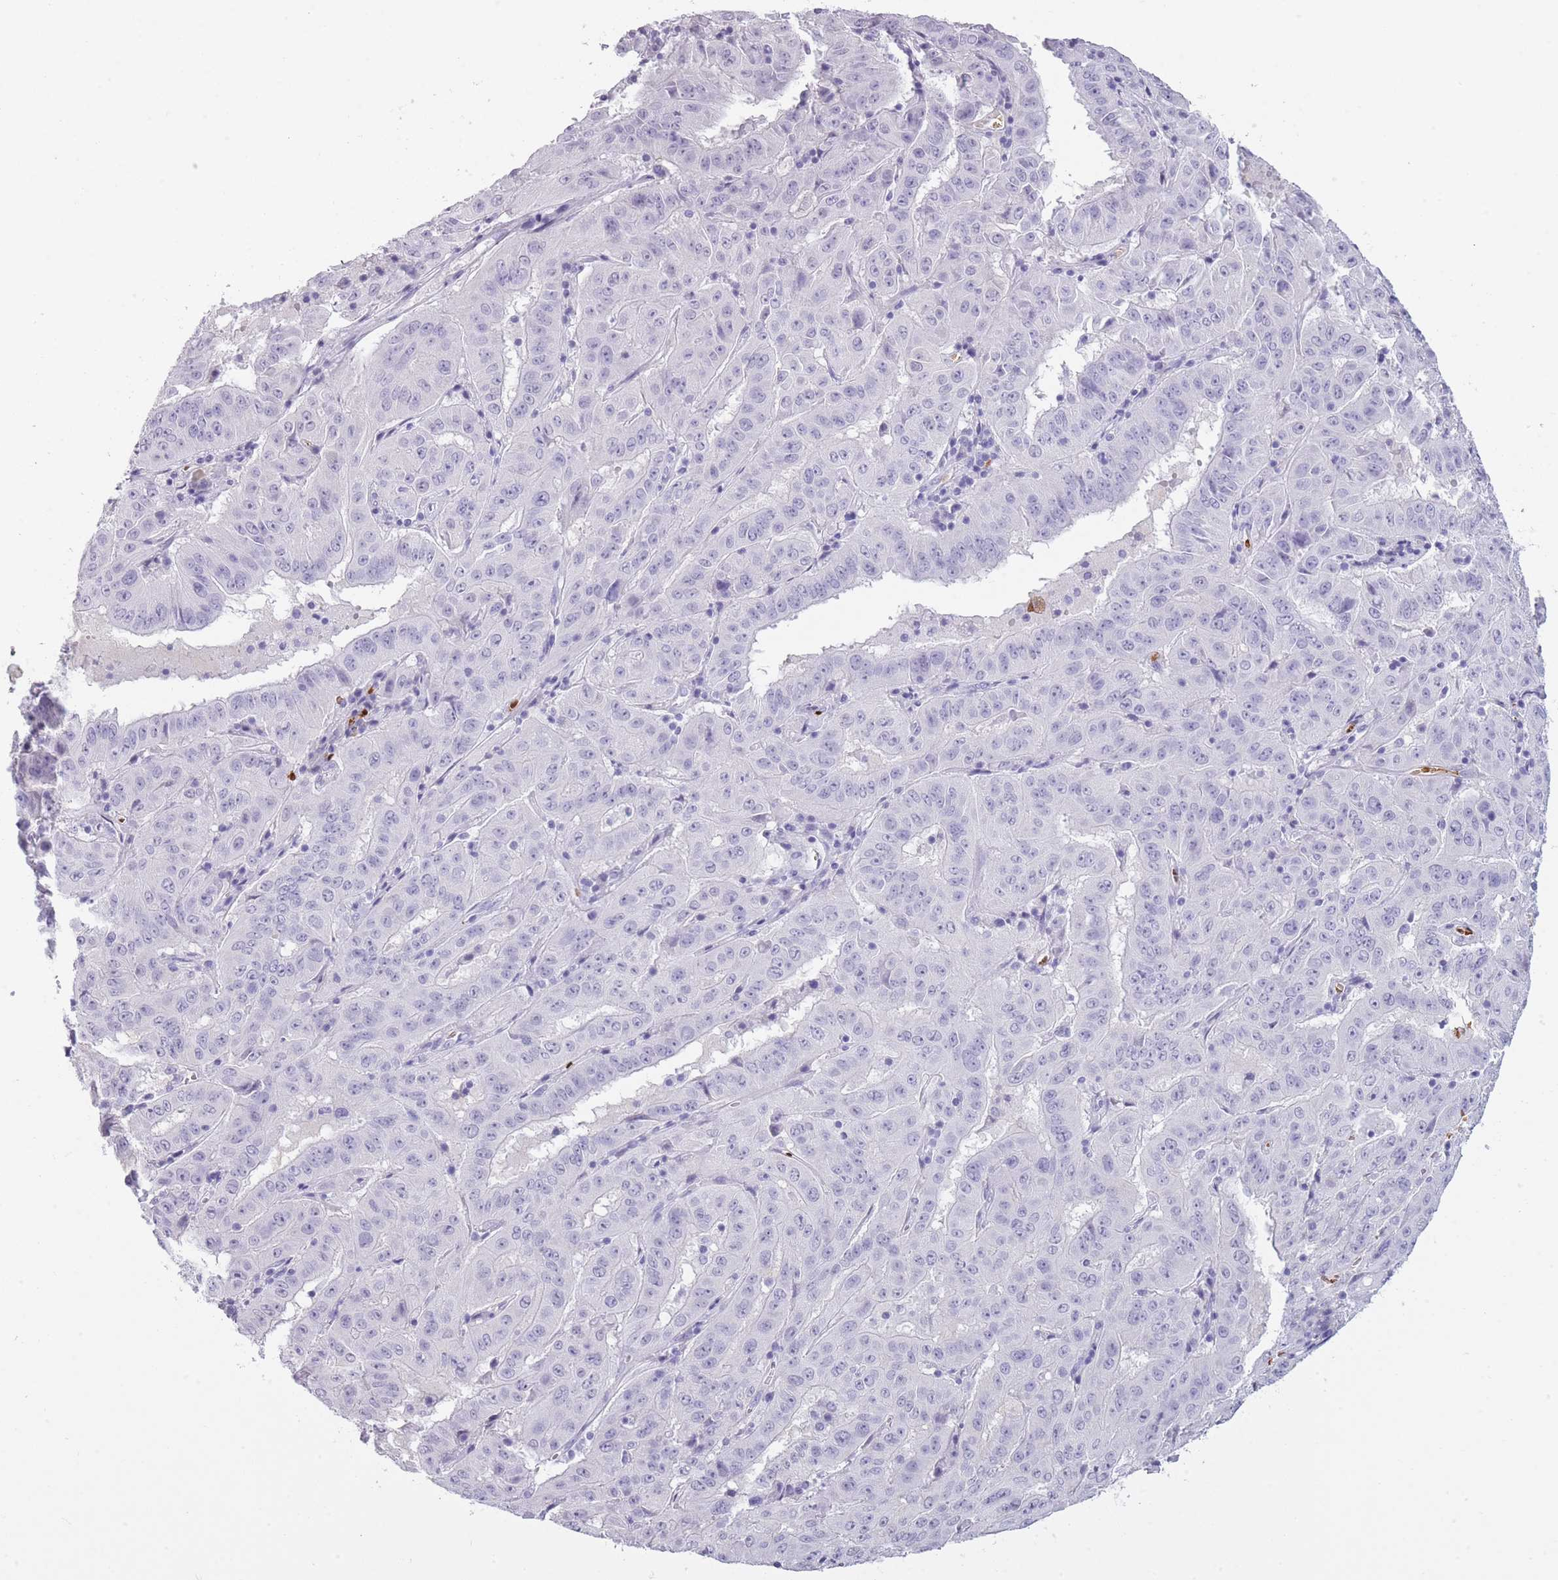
{"staining": {"intensity": "negative", "quantity": "none", "location": "none"}, "tissue": "pancreatic cancer", "cell_type": "Tumor cells", "image_type": "cancer", "snomed": [{"axis": "morphology", "description": "Adenocarcinoma, NOS"}, {"axis": "topography", "description": "Pancreas"}], "caption": "High magnification brightfield microscopy of pancreatic cancer stained with DAB (brown) and counterstained with hematoxylin (blue): tumor cells show no significant positivity.", "gene": "OR7C1", "patient": {"sex": "male", "age": 63}}